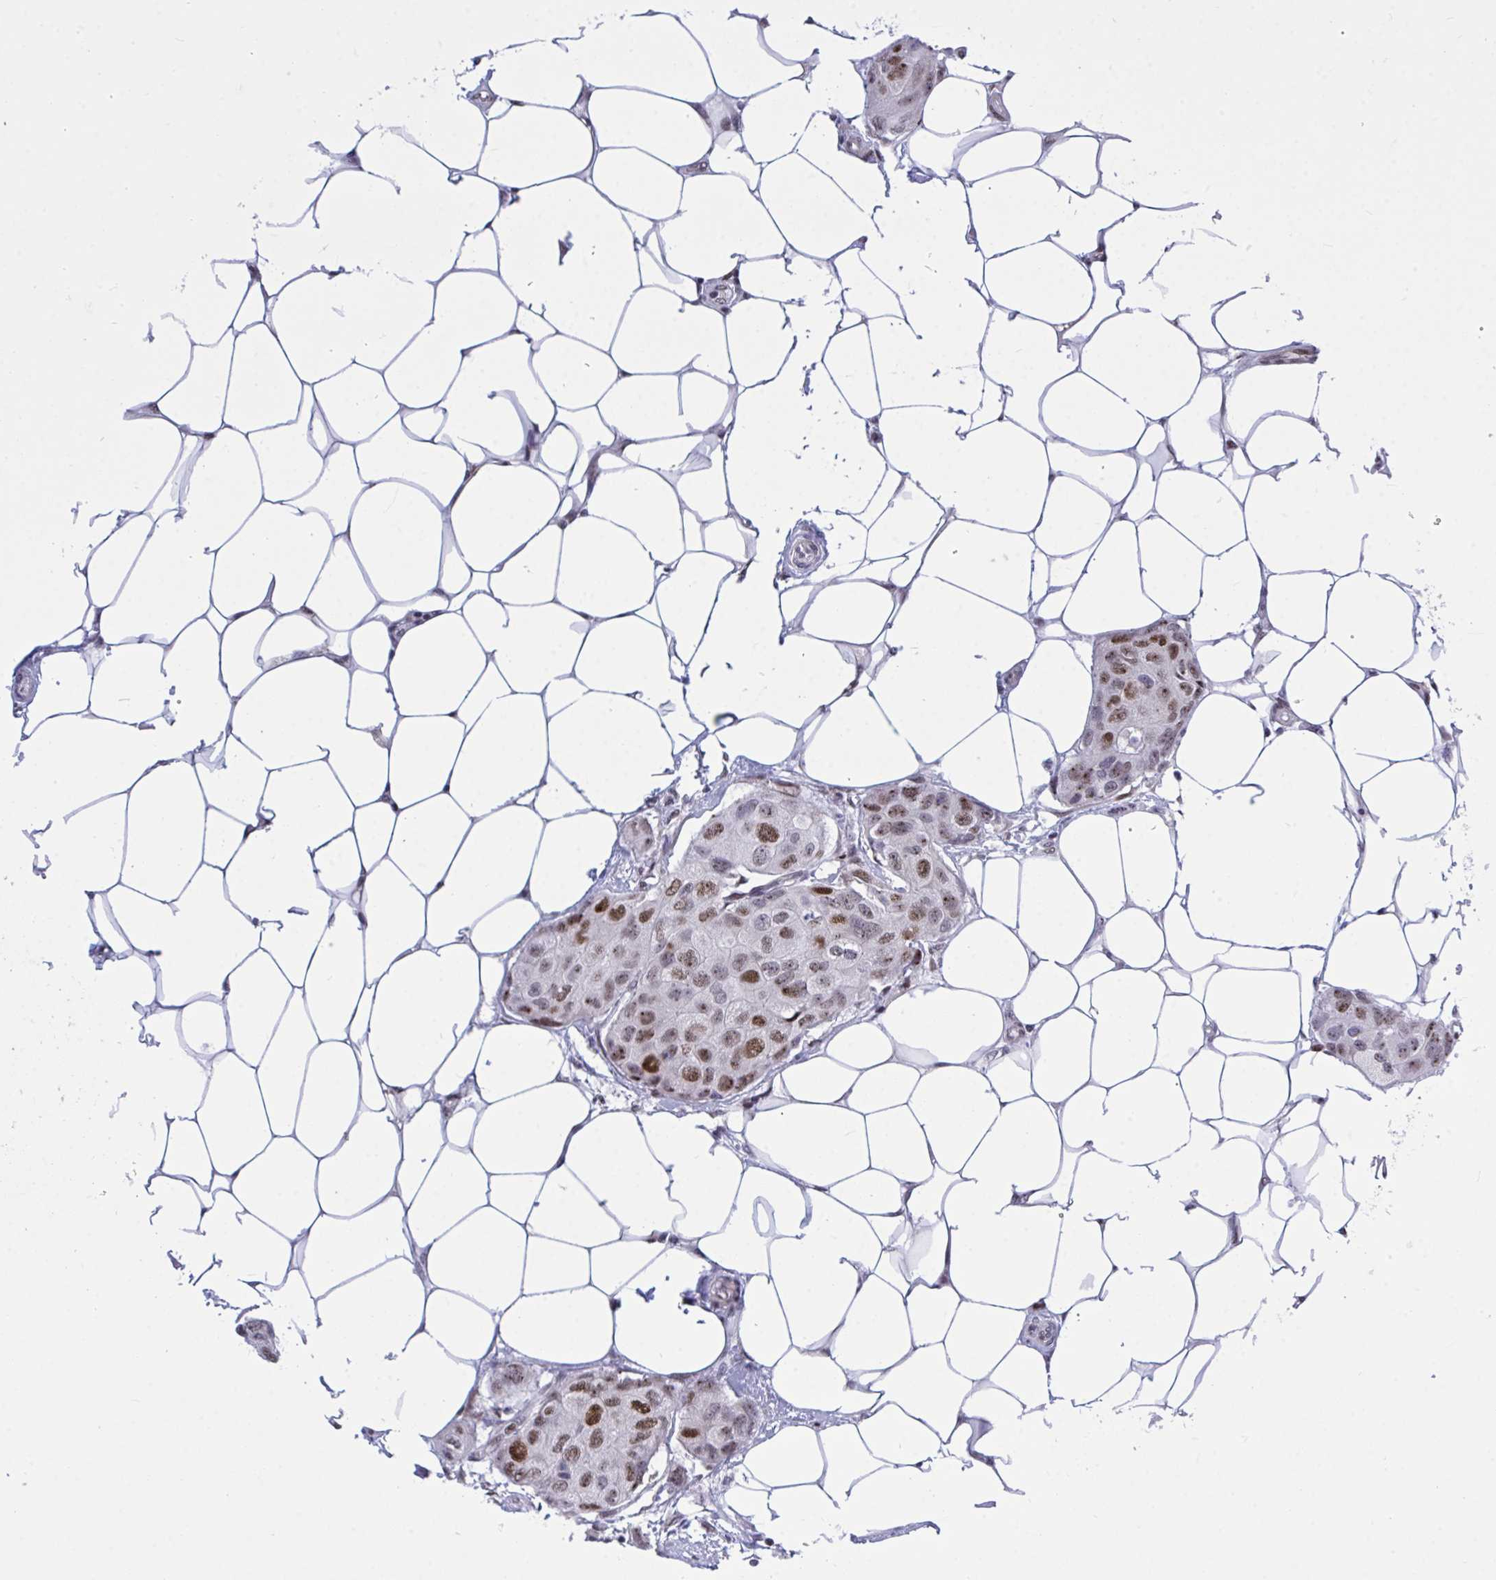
{"staining": {"intensity": "strong", "quantity": "25%-75%", "location": "nuclear"}, "tissue": "breast cancer", "cell_type": "Tumor cells", "image_type": "cancer", "snomed": [{"axis": "morphology", "description": "Duct carcinoma"}, {"axis": "topography", "description": "Breast"}, {"axis": "topography", "description": "Lymph node"}], "caption": "A photomicrograph of human breast cancer (intraductal carcinoma) stained for a protein exhibits strong nuclear brown staining in tumor cells.", "gene": "C1QL2", "patient": {"sex": "female", "age": 80}}